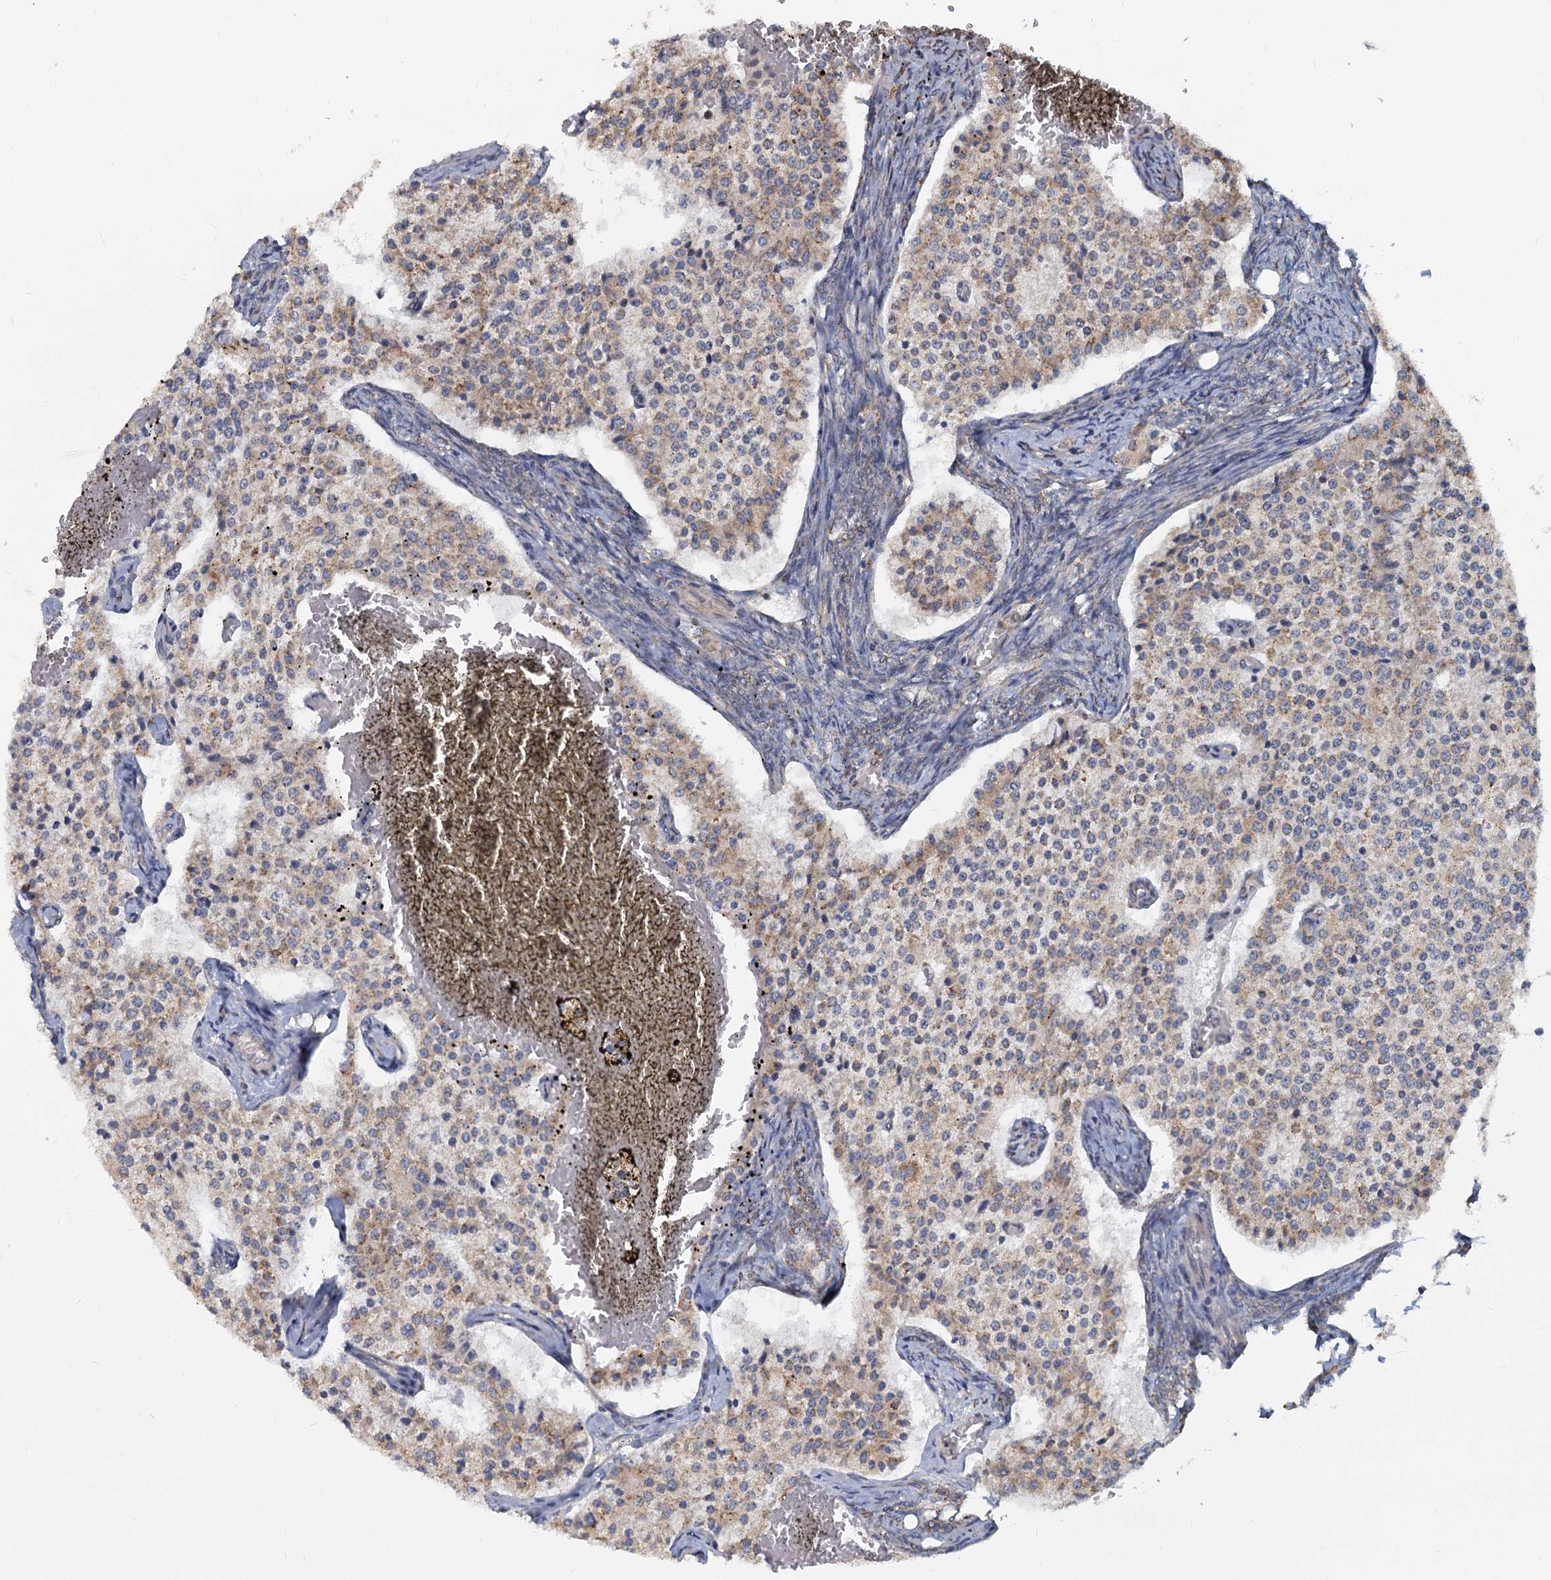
{"staining": {"intensity": "weak", "quantity": "25%-75%", "location": "cytoplasmic/membranous"}, "tissue": "carcinoid", "cell_type": "Tumor cells", "image_type": "cancer", "snomed": [{"axis": "morphology", "description": "Carcinoid, malignant, NOS"}, {"axis": "topography", "description": "Colon"}], "caption": "IHC photomicrograph of neoplastic tissue: carcinoid stained using IHC shows low levels of weak protein expression localized specifically in the cytoplasmic/membranous of tumor cells, appearing as a cytoplasmic/membranous brown color.", "gene": "LRRC51", "patient": {"sex": "female", "age": 52}}